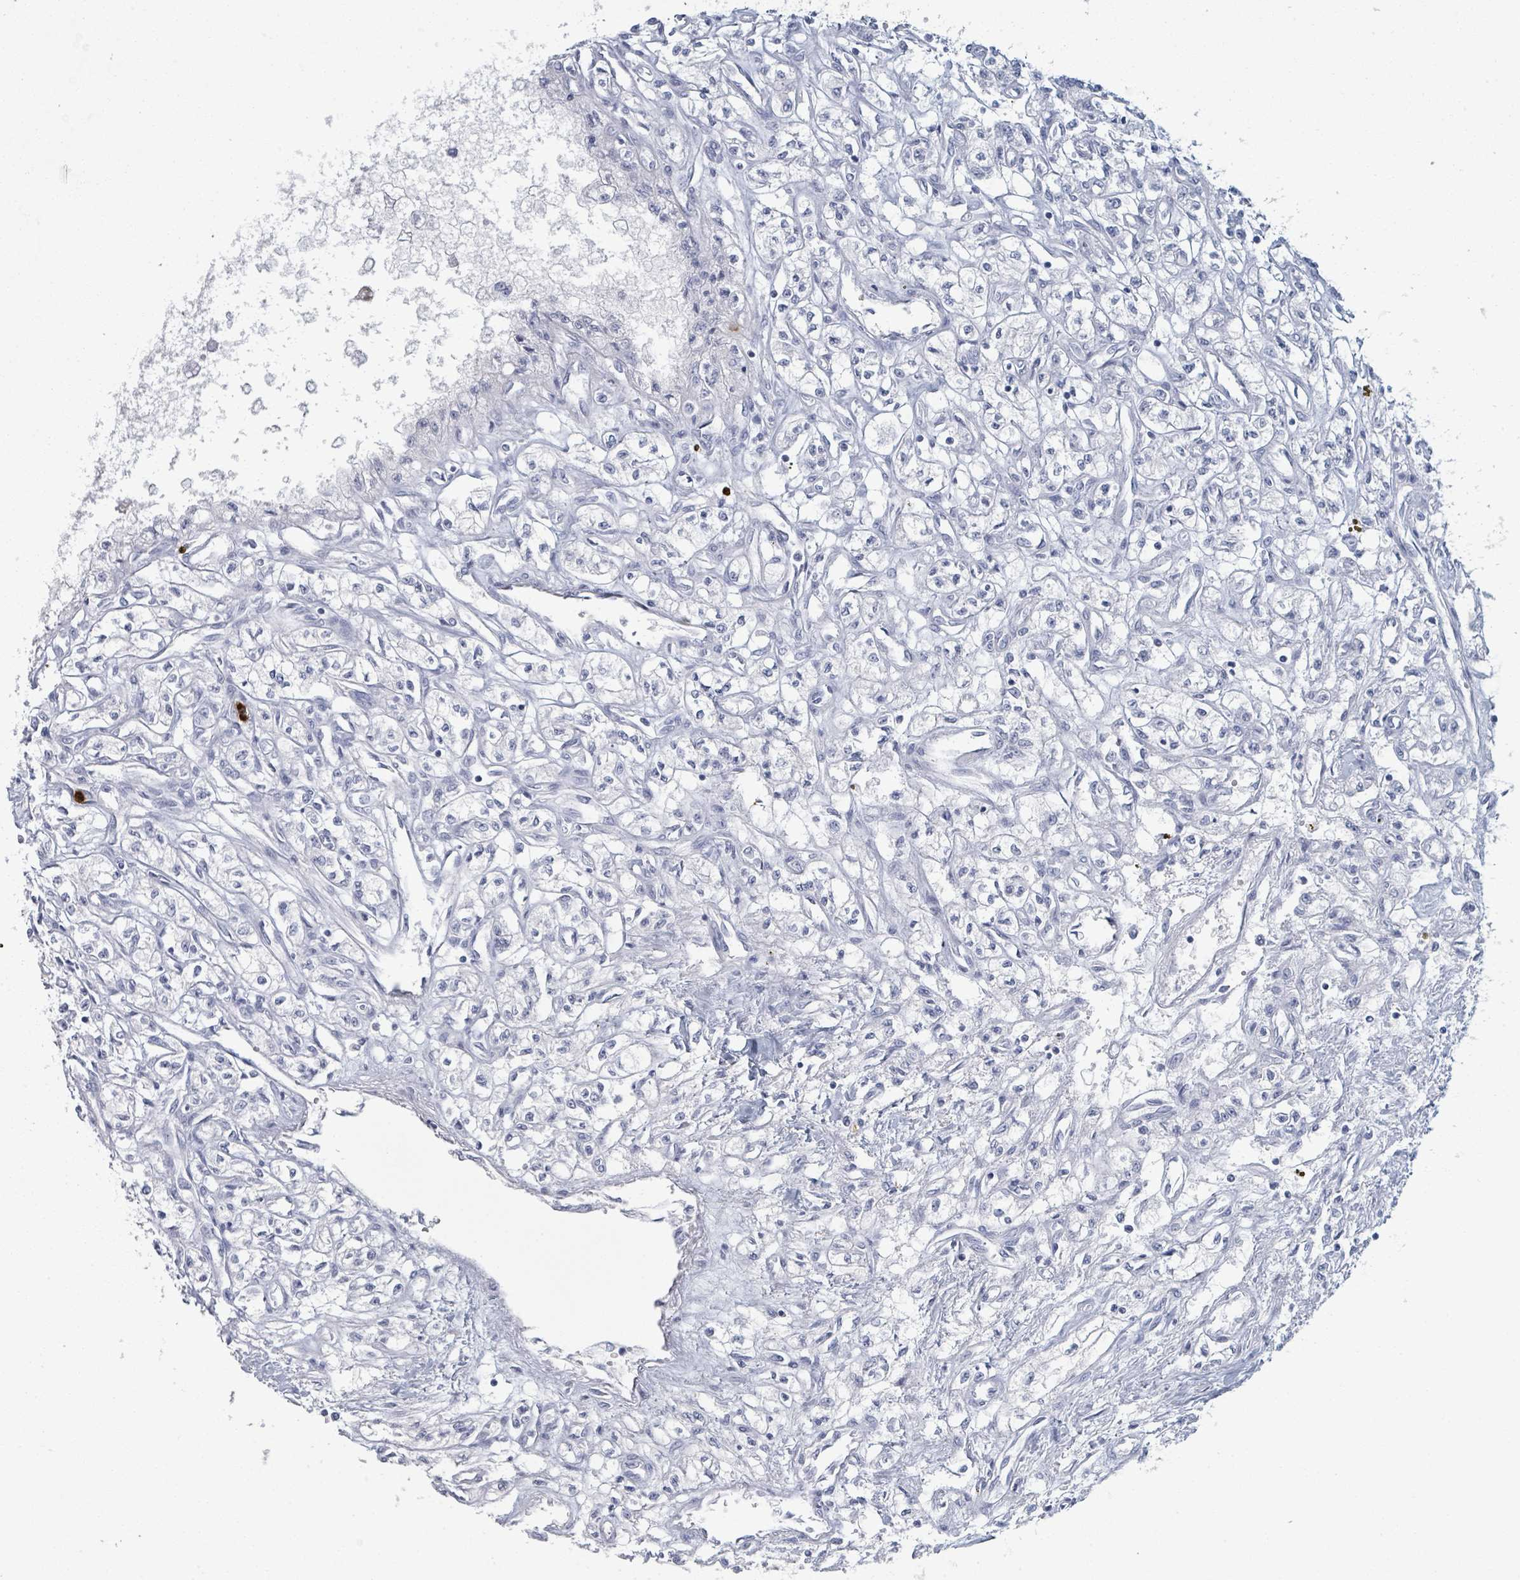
{"staining": {"intensity": "negative", "quantity": "none", "location": "none"}, "tissue": "renal cancer", "cell_type": "Tumor cells", "image_type": "cancer", "snomed": [{"axis": "morphology", "description": "Adenocarcinoma, NOS"}, {"axis": "topography", "description": "Kidney"}], "caption": "The IHC photomicrograph has no significant positivity in tumor cells of renal cancer tissue.", "gene": "DEFA4", "patient": {"sex": "male", "age": 56}}